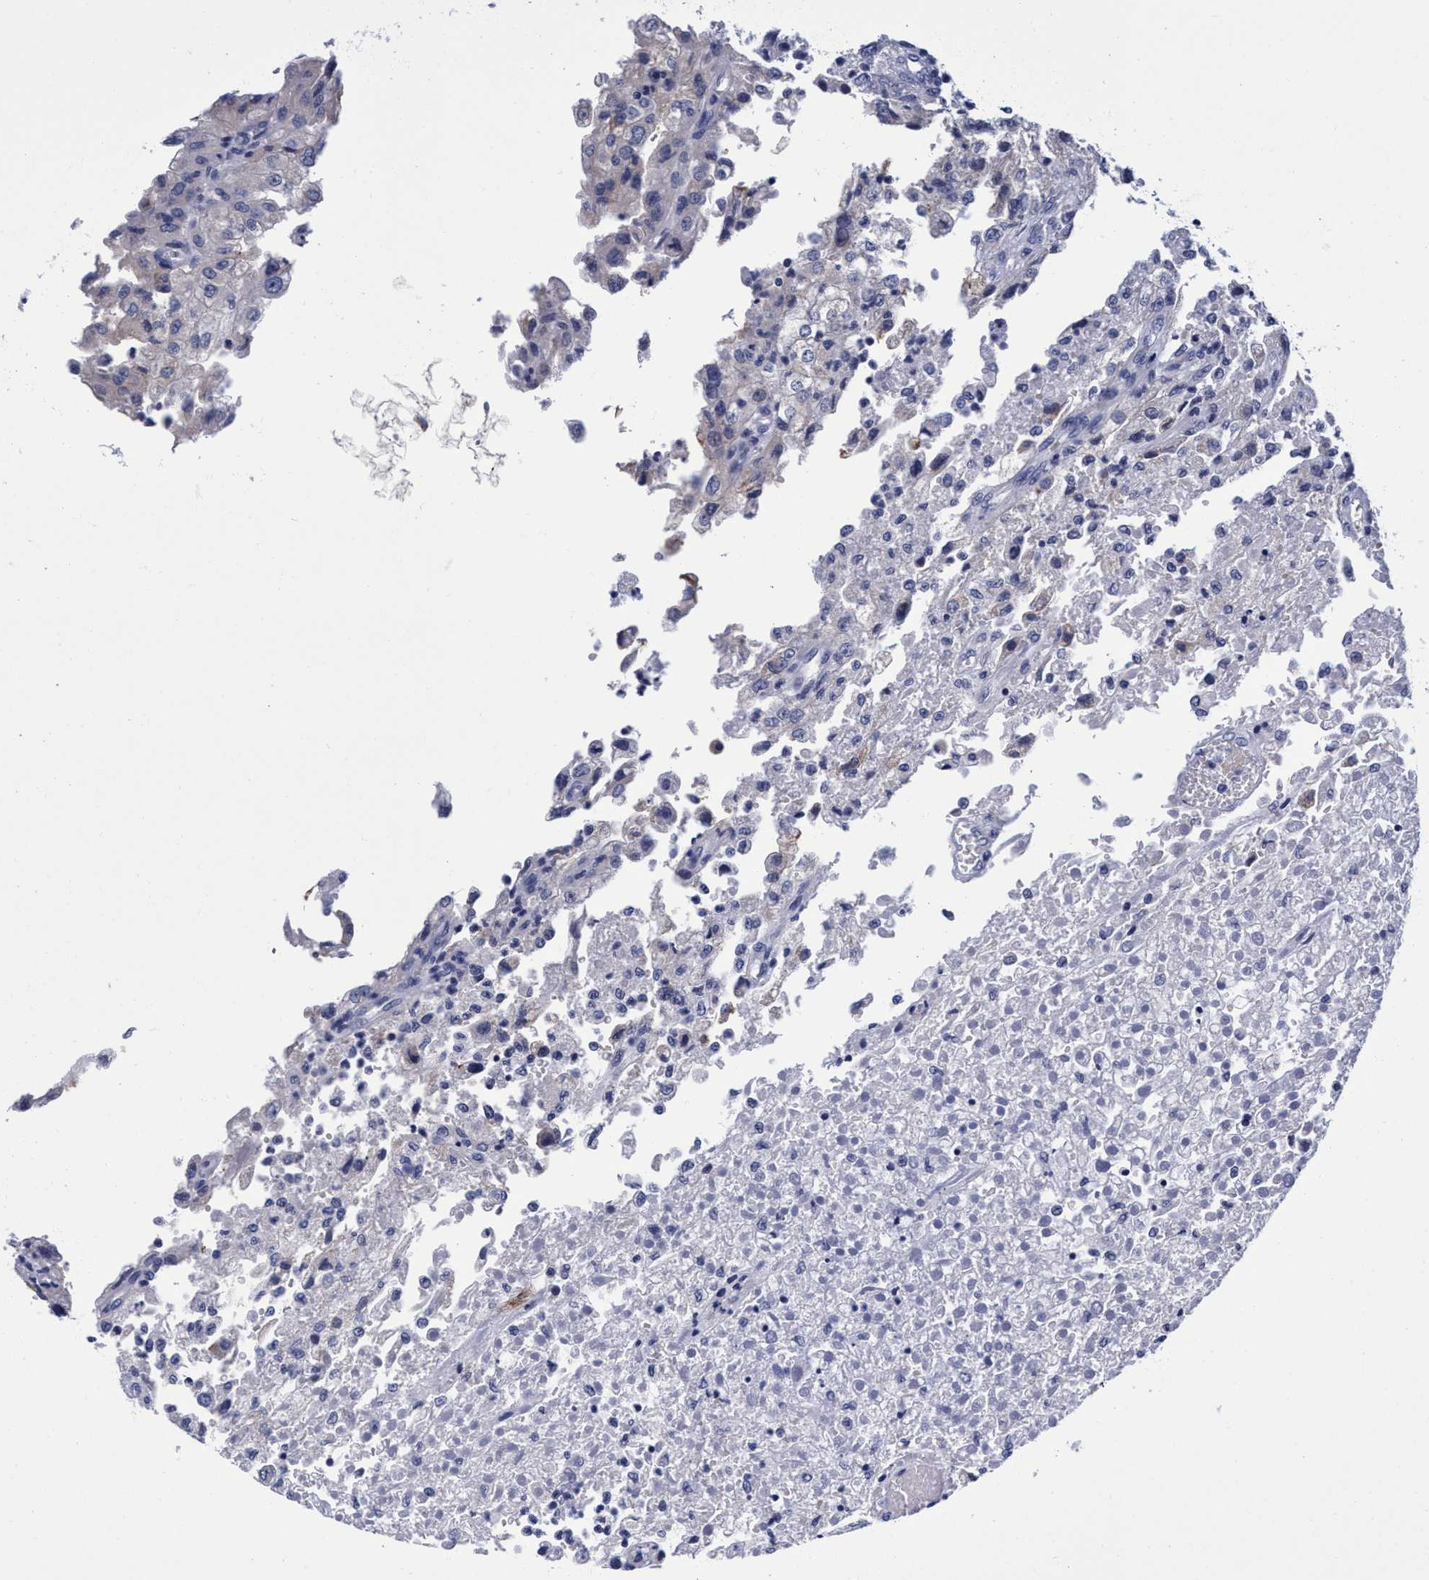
{"staining": {"intensity": "negative", "quantity": "none", "location": "none"}, "tissue": "renal cancer", "cell_type": "Tumor cells", "image_type": "cancer", "snomed": [{"axis": "morphology", "description": "Adenocarcinoma, NOS"}, {"axis": "topography", "description": "Kidney"}], "caption": "Tumor cells show no significant positivity in renal adenocarcinoma. Nuclei are stained in blue.", "gene": "PLPPR1", "patient": {"sex": "female", "age": 54}}